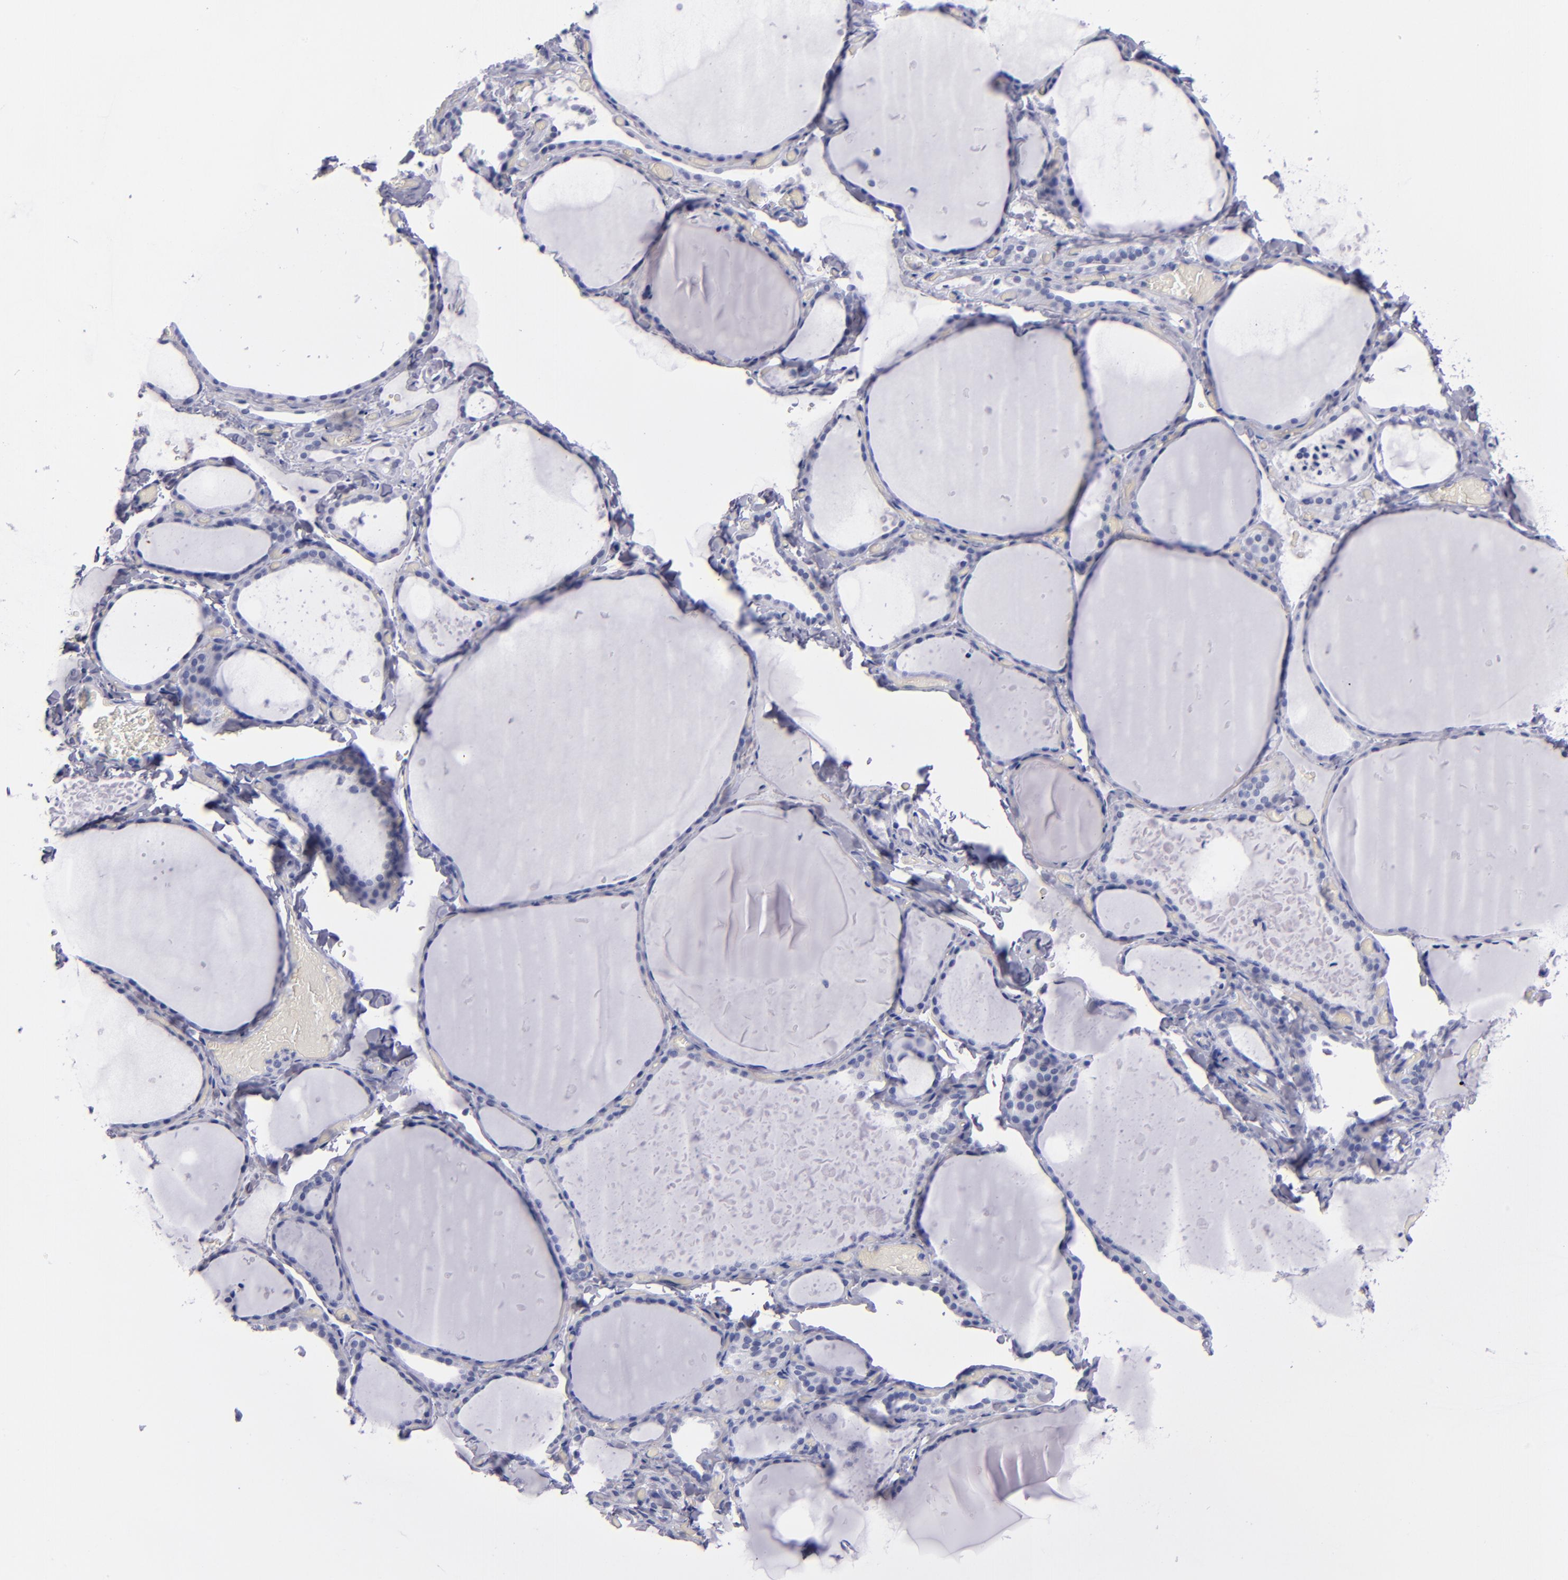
{"staining": {"intensity": "negative", "quantity": "none", "location": "none"}, "tissue": "thyroid gland", "cell_type": "Glandular cells", "image_type": "normal", "snomed": [{"axis": "morphology", "description": "Normal tissue, NOS"}, {"axis": "topography", "description": "Thyroid gland"}], "caption": "A high-resolution histopathology image shows immunohistochemistry (IHC) staining of normal thyroid gland, which demonstrates no significant staining in glandular cells.", "gene": "HNF1B", "patient": {"sex": "female", "age": 22}}